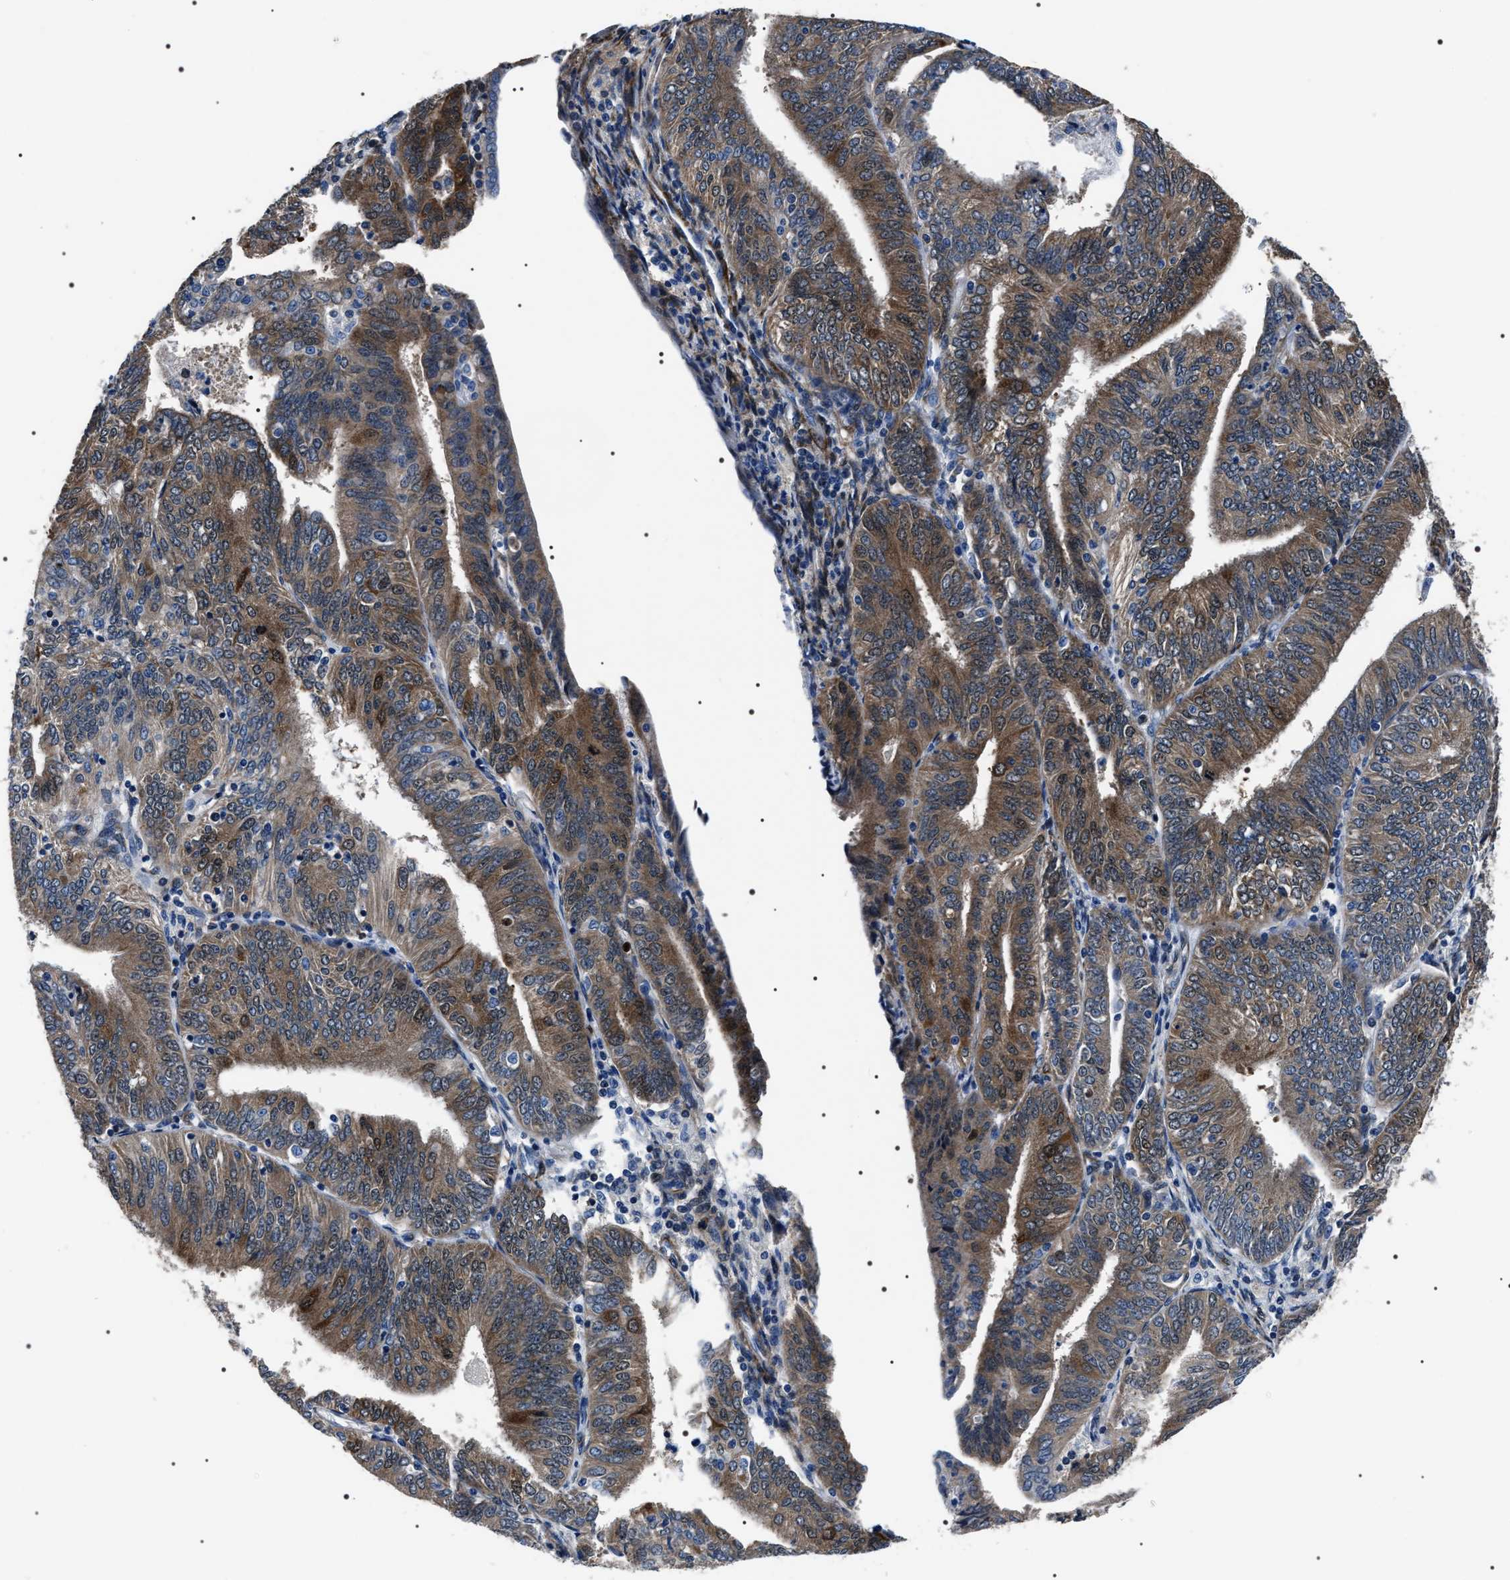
{"staining": {"intensity": "moderate", "quantity": ">75%", "location": "cytoplasmic/membranous"}, "tissue": "endometrial cancer", "cell_type": "Tumor cells", "image_type": "cancer", "snomed": [{"axis": "morphology", "description": "Adenocarcinoma, NOS"}, {"axis": "topography", "description": "Endometrium"}], "caption": "DAB (3,3'-diaminobenzidine) immunohistochemical staining of human adenocarcinoma (endometrial) demonstrates moderate cytoplasmic/membranous protein positivity in about >75% of tumor cells. Nuclei are stained in blue.", "gene": "BAG2", "patient": {"sex": "female", "age": 58}}